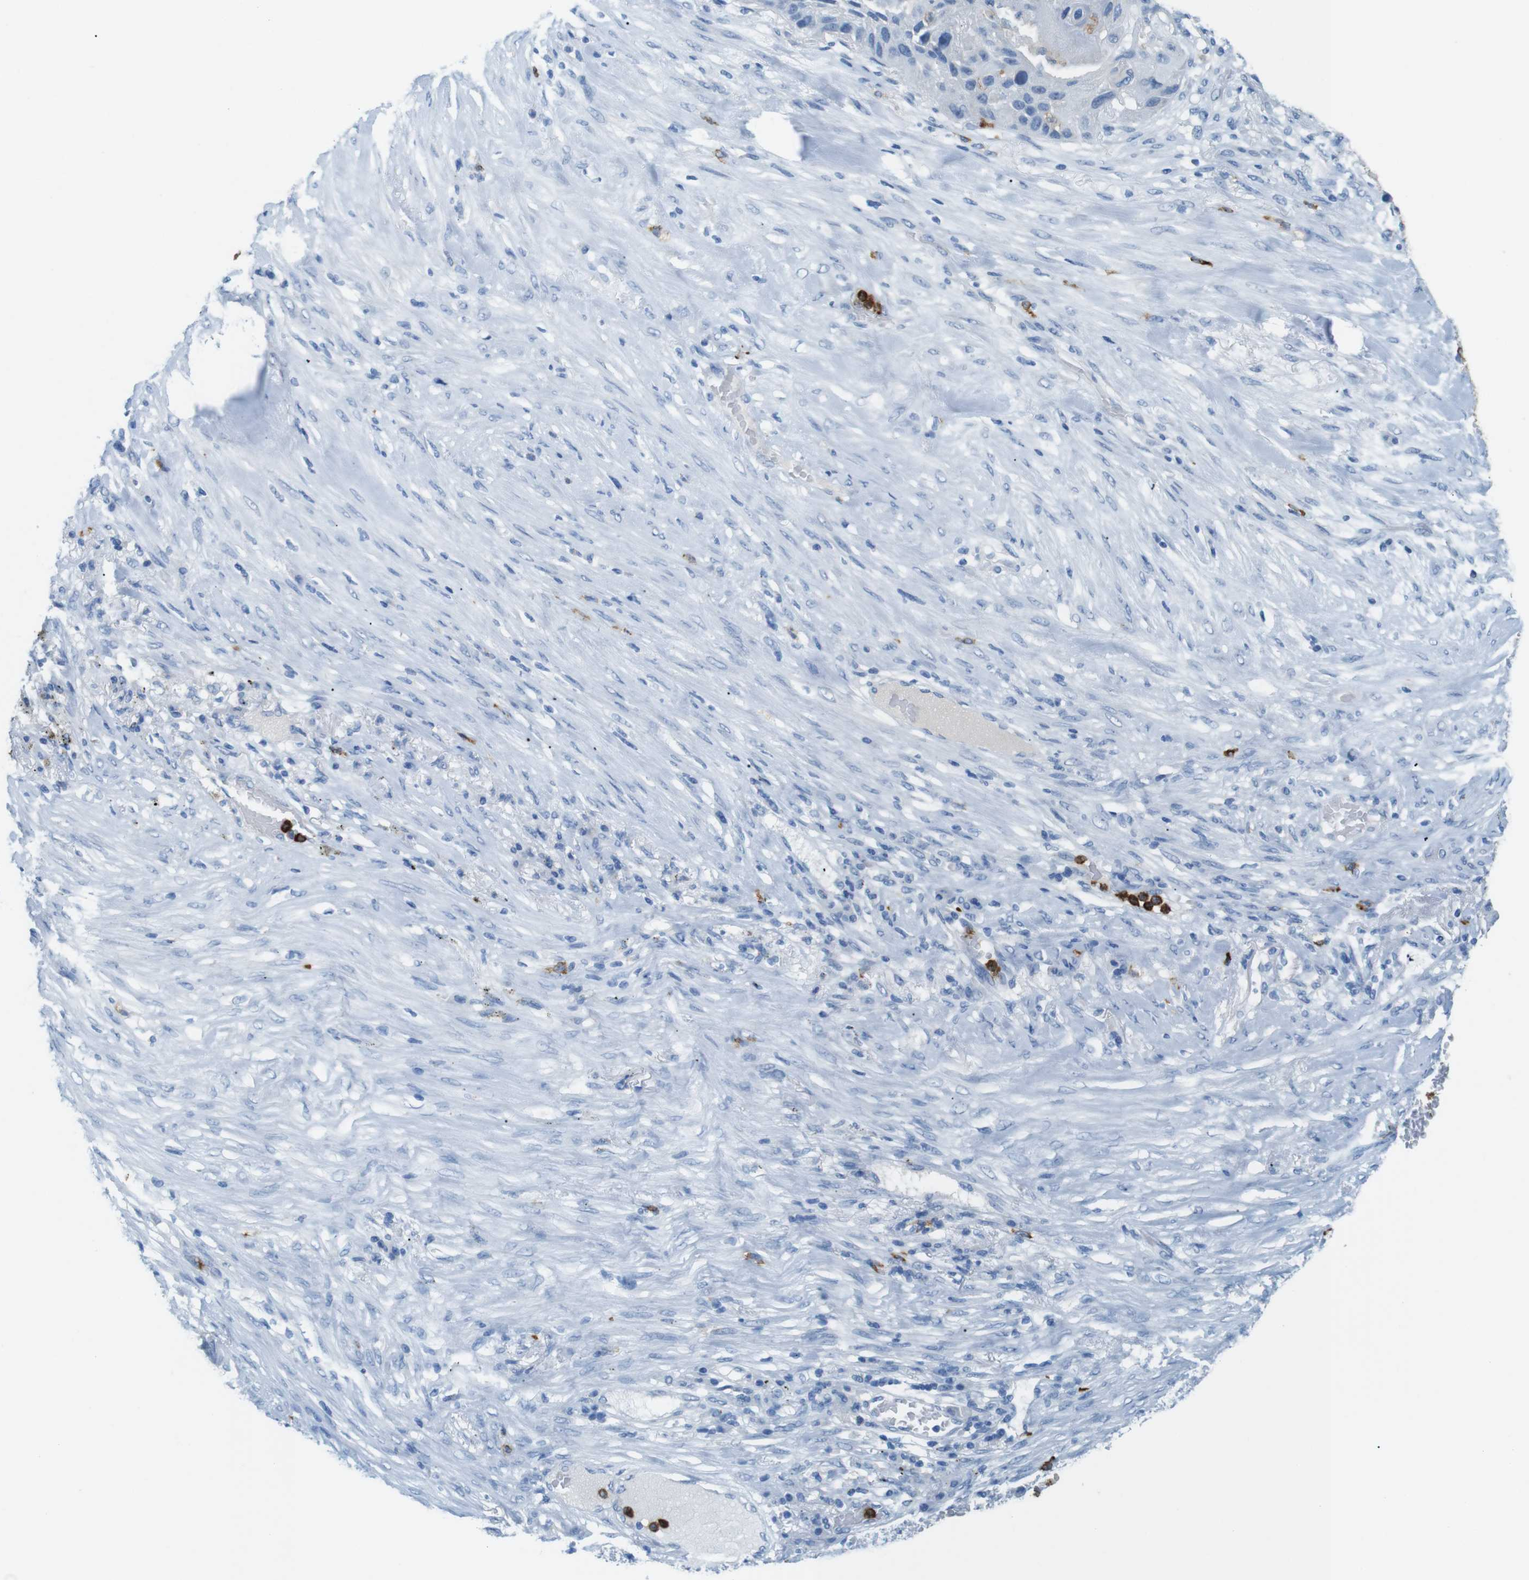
{"staining": {"intensity": "negative", "quantity": "none", "location": "none"}, "tissue": "lung cancer", "cell_type": "Tumor cells", "image_type": "cancer", "snomed": [{"axis": "morphology", "description": "Squamous cell carcinoma, NOS"}, {"axis": "topography", "description": "Lung"}], "caption": "Tumor cells are negative for protein expression in human lung cancer.", "gene": "MCEMP1", "patient": {"sex": "male", "age": 57}}